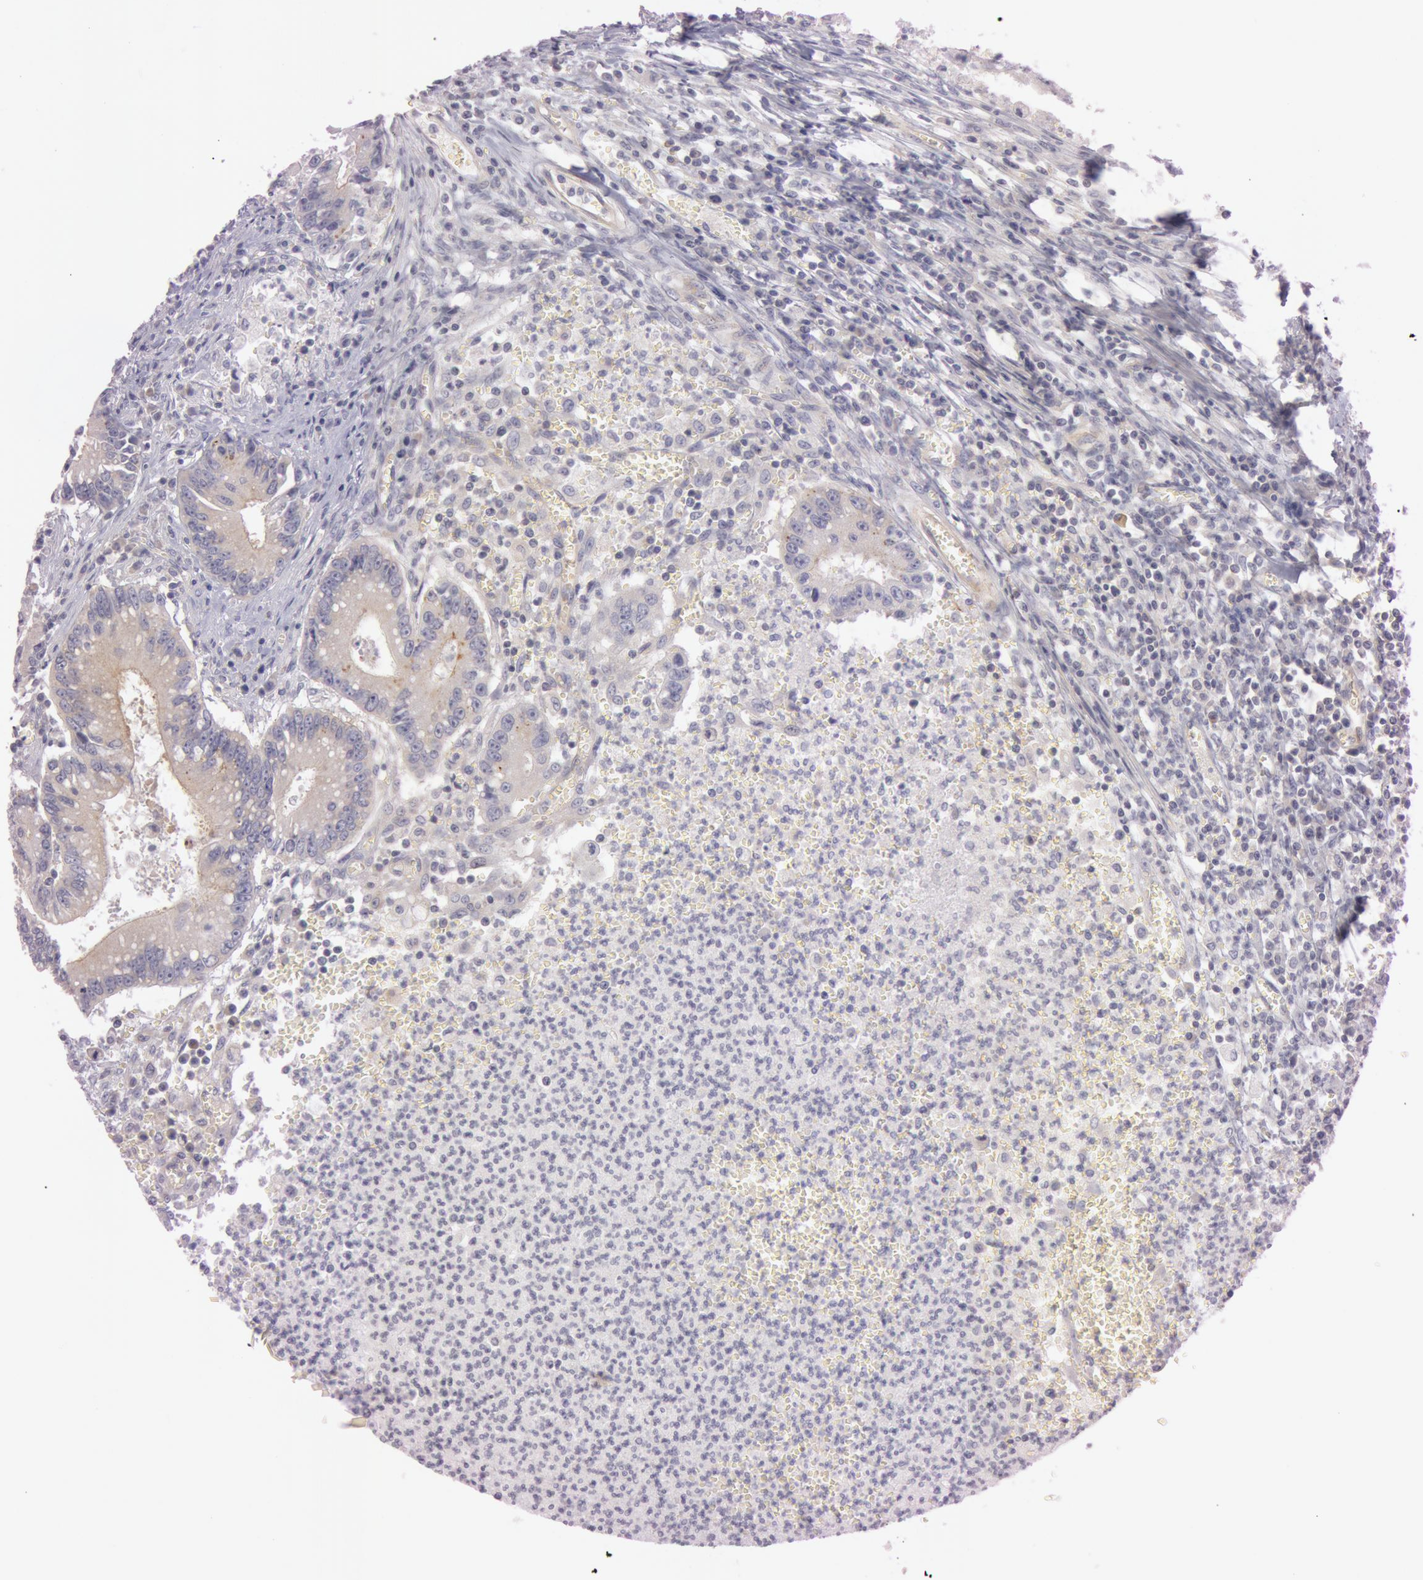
{"staining": {"intensity": "weak", "quantity": "25%-75%", "location": "cytoplasmic/membranous"}, "tissue": "colorectal cancer", "cell_type": "Tumor cells", "image_type": "cancer", "snomed": [{"axis": "morphology", "description": "Adenocarcinoma, NOS"}, {"axis": "topography", "description": "Rectum"}], "caption": "Colorectal cancer (adenocarcinoma) stained with a brown dye demonstrates weak cytoplasmic/membranous positive positivity in about 25%-75% of tumor cells.", "gene": "RALGAPA1", "patient": {"sex": "female", "age": 81}}